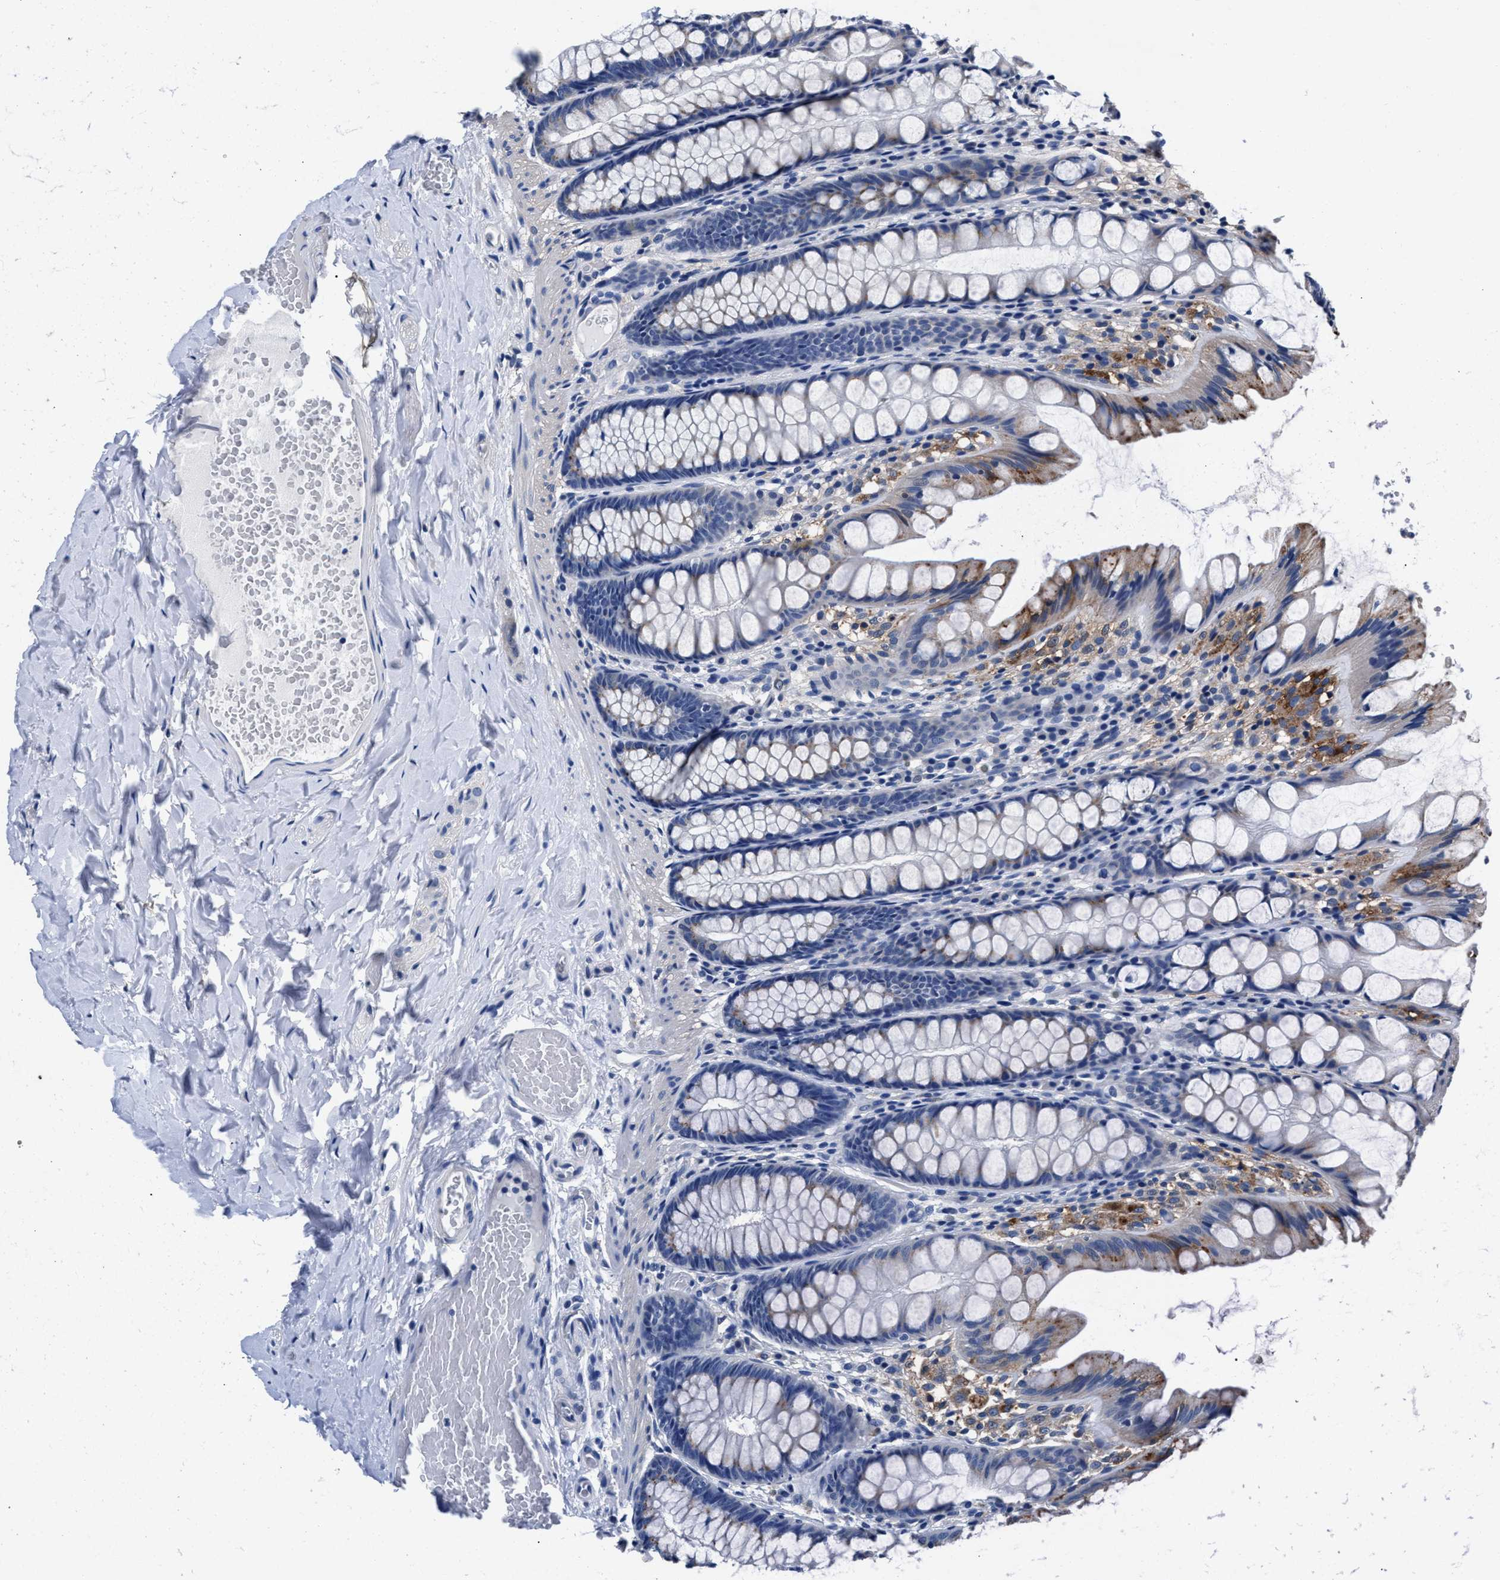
{"staining": {"intensity": "negative", "quantity": "none", "location": "none"}, "tissue": "colon", "cell_type": "Endothelial cells", "image_type": "normal", "snomed": [{"axis": "morphology", "description": "Normal tissue, NOS"}, {"axis": "topography", "description": "Colon"}], "caption": "Immunohistochemical staining of unremarkable colon reveals no significant staining in endothelial cells. (Brightfield microscopy of DAB (3,3'-diaminobenzidine) immunohistochemistry at high magnification).", "gene": "GSTM1", "patient": {"sex": "male", "age": 47}}